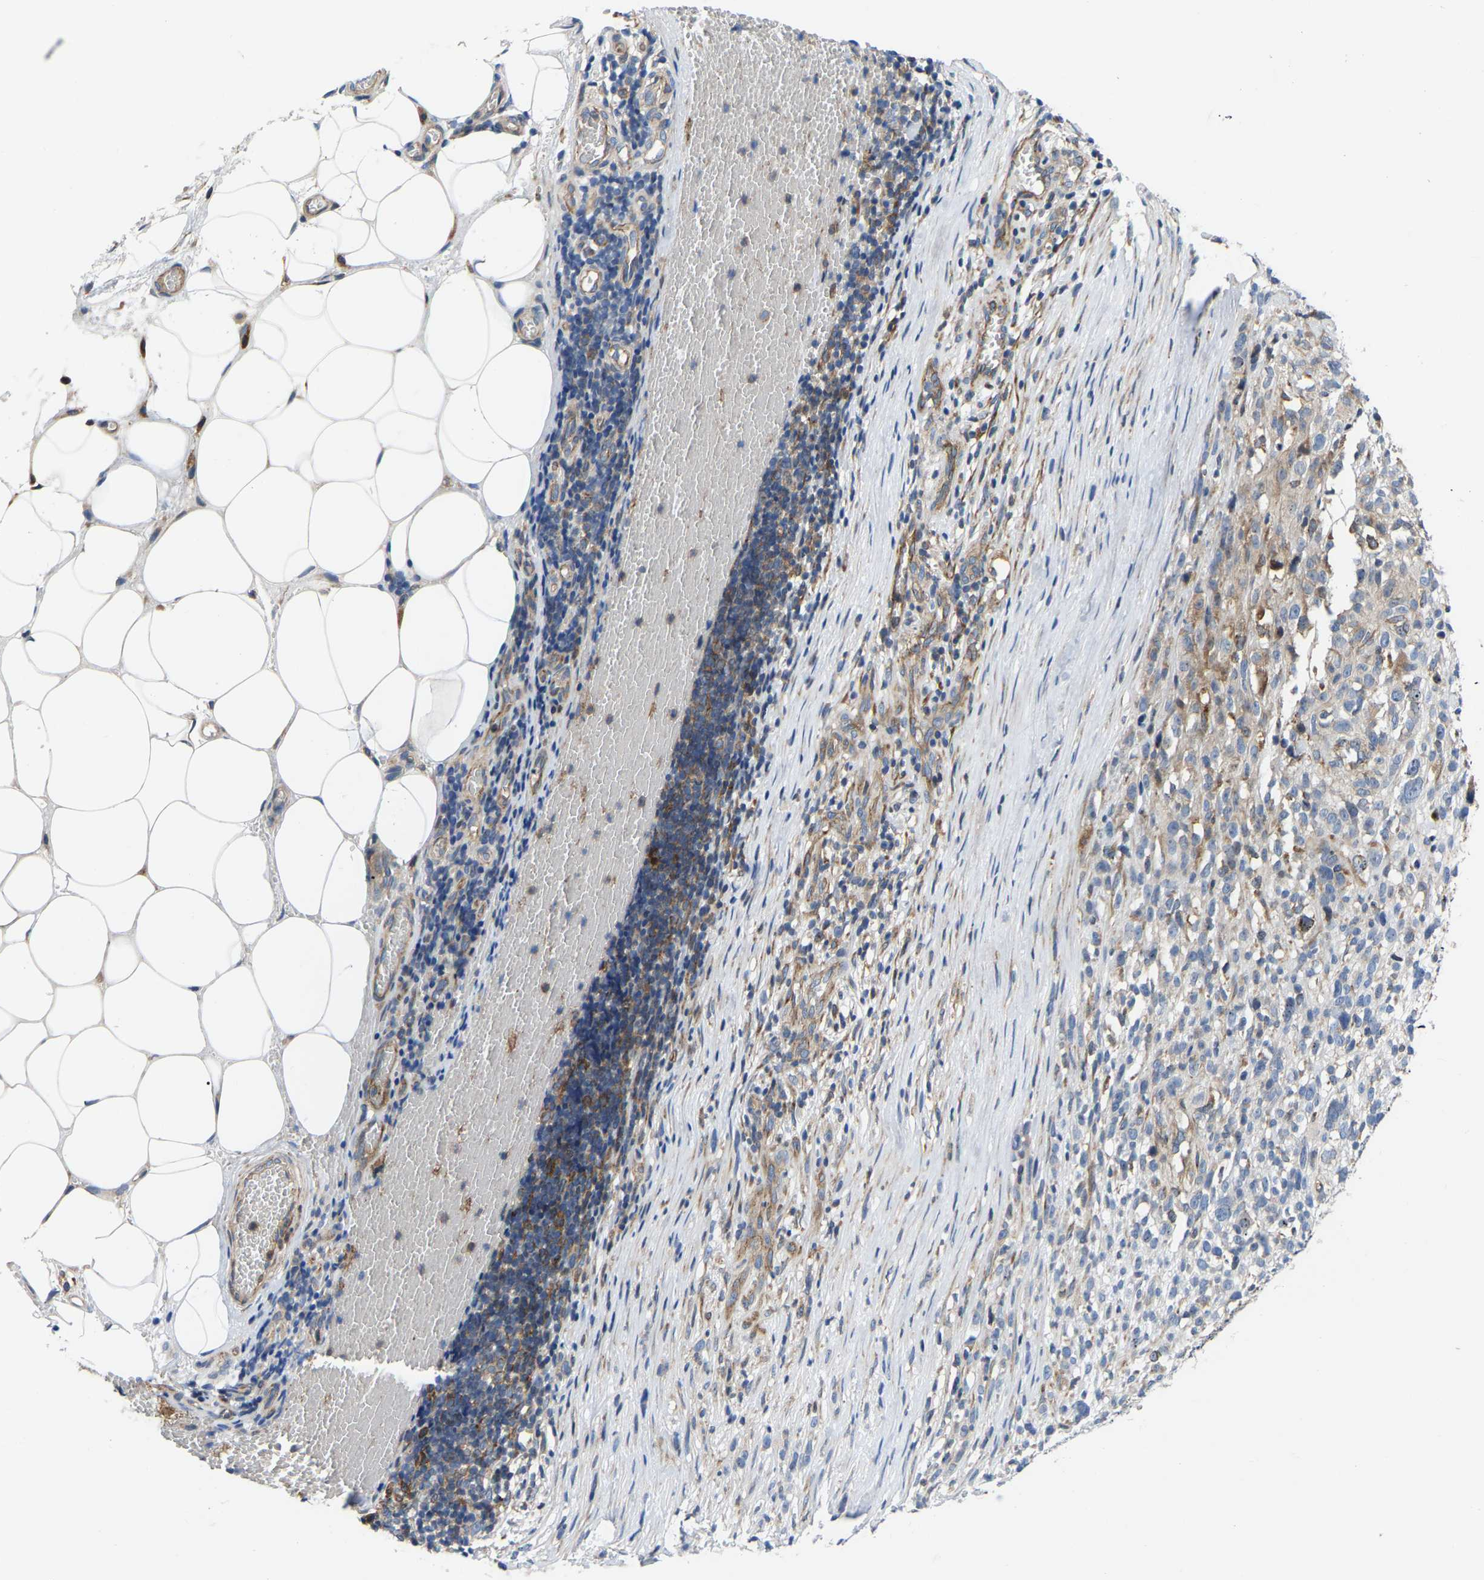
{"staining": {"intensity": "negative", "quantity": "none", "location": "none"}, "tissue": "melanoma", "cell_type": "Tumor cells", "image_type": "cancer", "snomed": [{"axis": "morphology", "description": "Malignant melanoma, NOS"}, {"axis": "topography", "description": "Skin"}], "caption": "High power microscopy photomicrograph of an immunohistochemistry (IHC) micrograph of melanoma, revealing no significant positivity in tumor cells.", "gene": "TOR1B", "patient": {"sex": "female", "age": 55}}